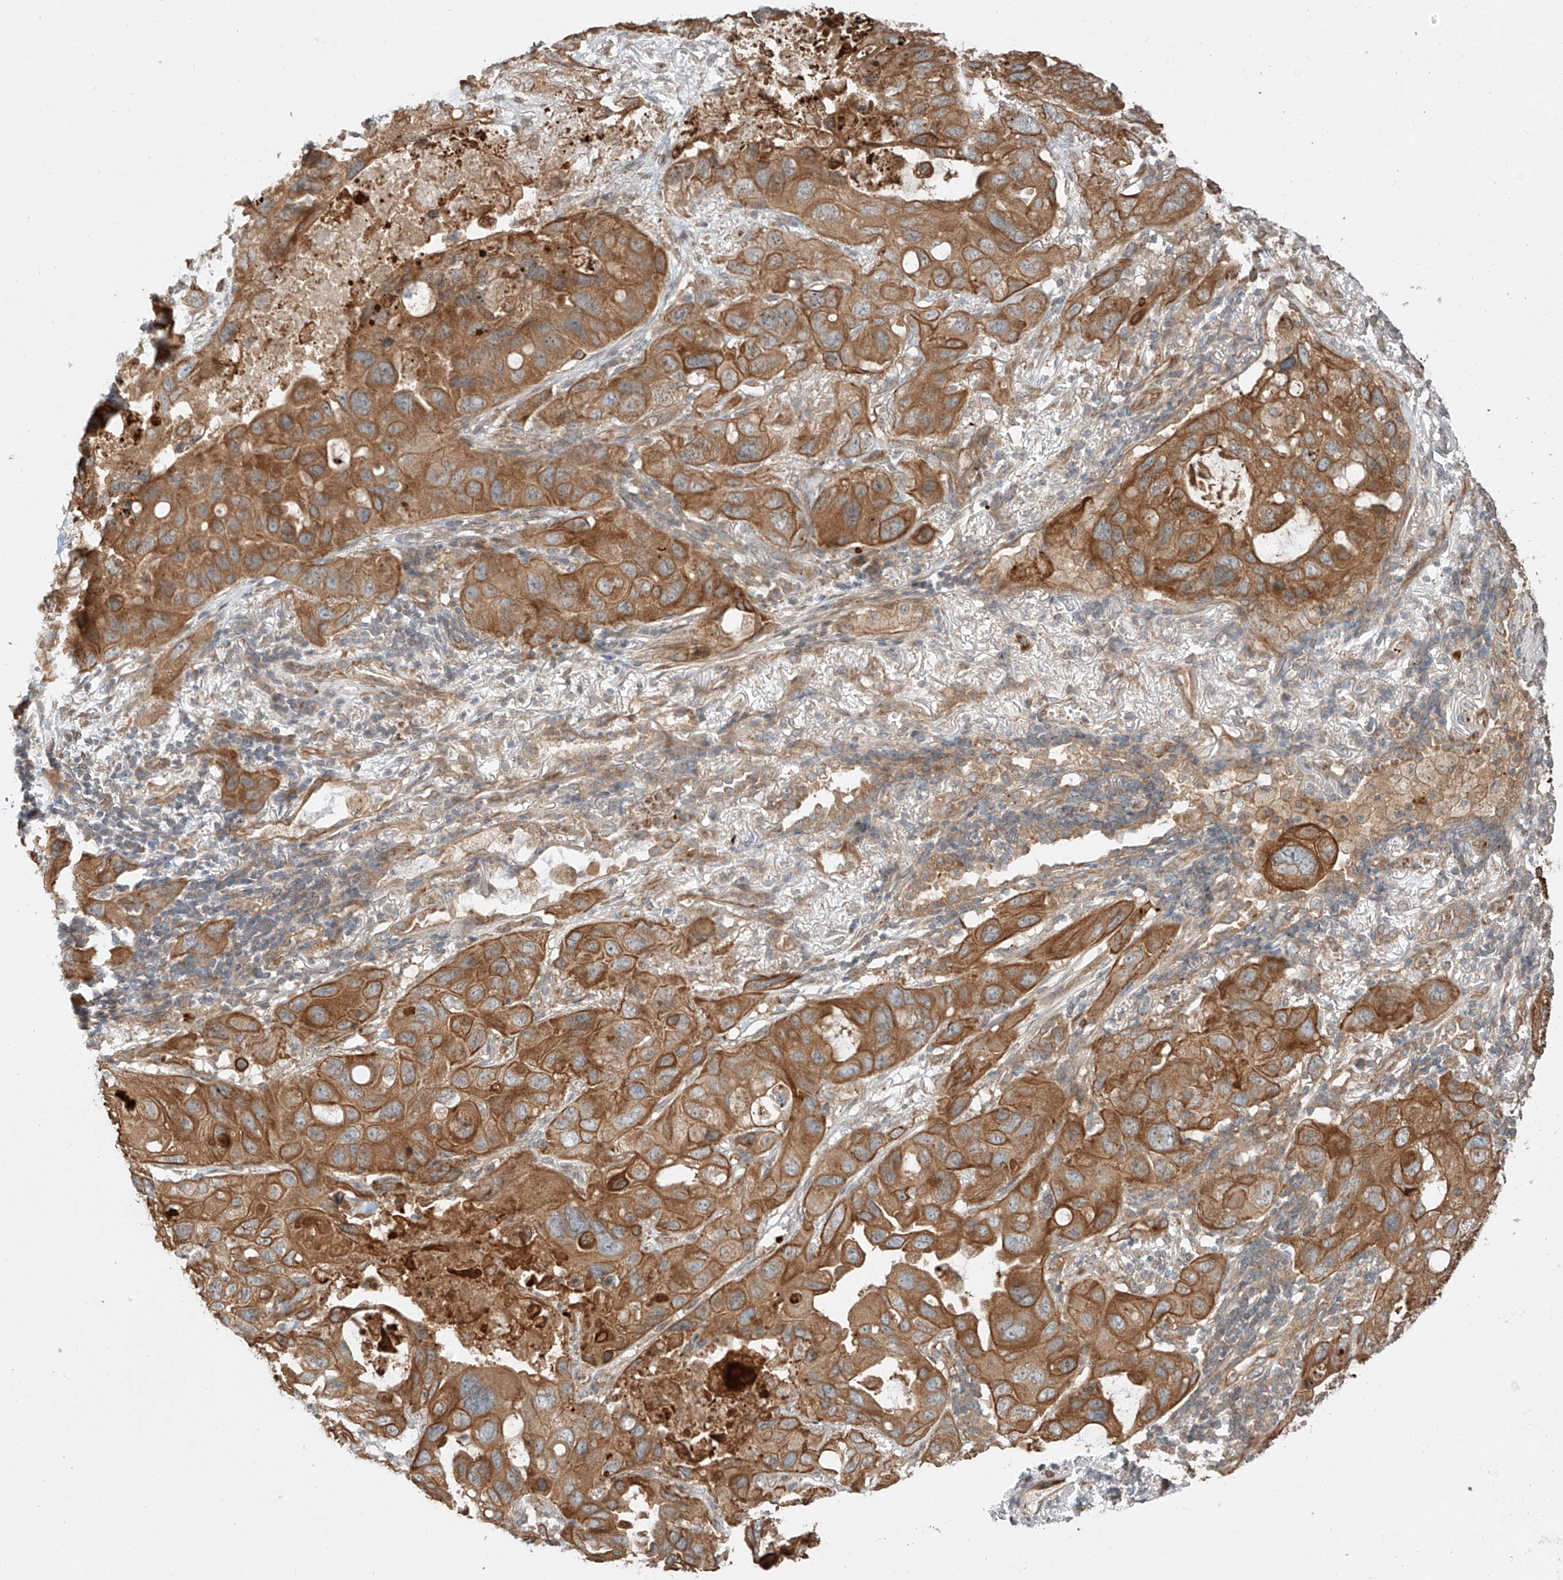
{"staining": {"intensity": "moderate", "quantity": ">75%", "location": "cytoplasmic/membranous"}, "tissue": "lung cancer", "cell_type": "Tumor cells", "image_type": "cancer", "snomed": [{"axis": "morphology", "description": "Squamous cell carcinoma, NOS"}, {"axis": "topography", "description": "Lung"}], "caption": "A histopathology image of human lung squamous cell carcinoma stained for a protein shows moderate cytoplasmic/membranous brown staining in tumor cells.", "gene": "CEP162", "patient": {"sex": "female", "age": 73}}